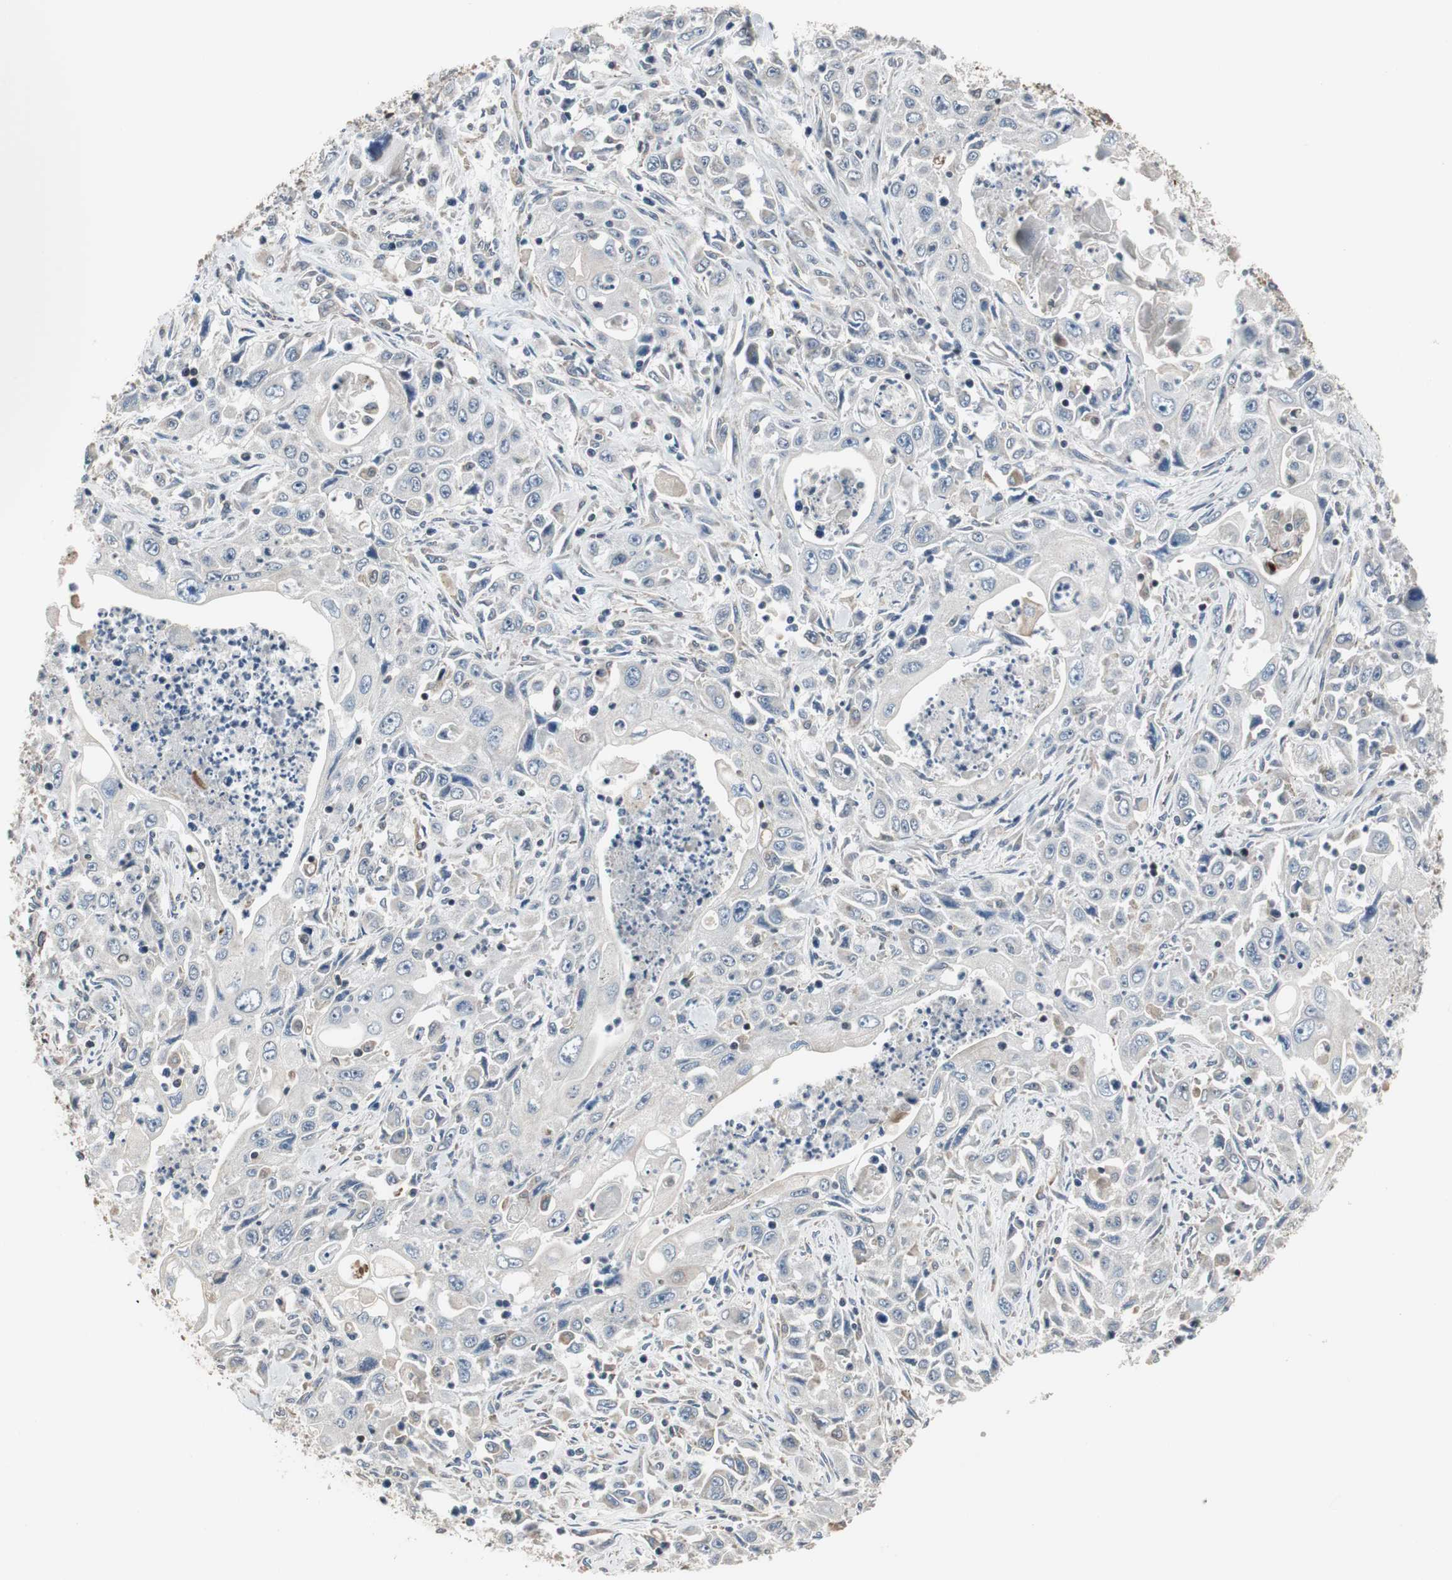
{"staining": {"intensity": "negative", "quantity": "none", "location": "none"}, "tissue": "pancreatic cancer", "cell_type": "Tumor cells", "image_type": "cancer", "snomed": [{"axis": "morphology", "description": "Adenocarcinoma, NOS"}, {"axis": "topography", "description": "Pancreas"}], "caption": "An image of pancreatic cancer stained for a protein shows no brown staining in tumor cells.", "gene": "TERF2IP", "patient": {"sex": "male", "age": 70}}